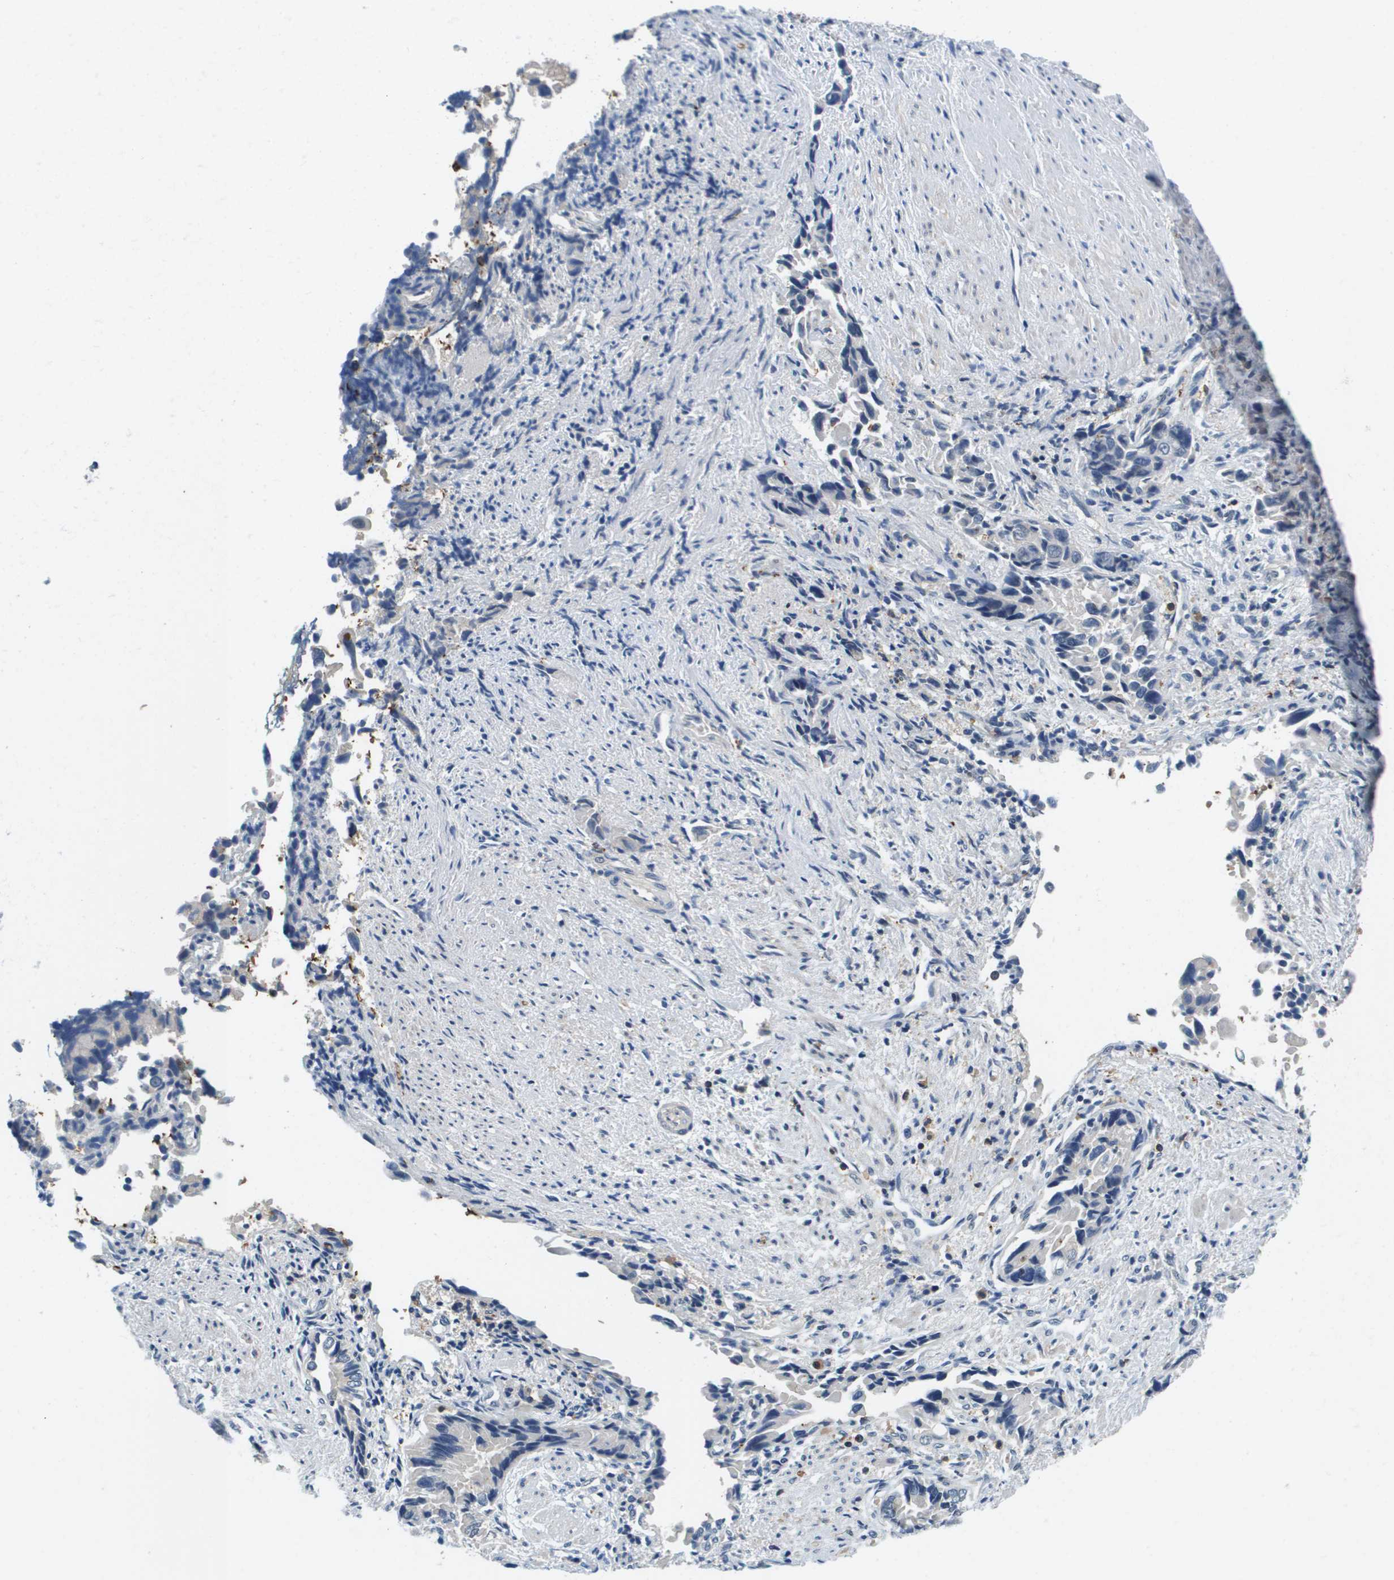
{"staining": {"intensity": "negative", "quantity": "none", "location": "none"}, "tissue": "liver cancer", "cell_type": "Tumor cells", "image_type": "cancer", "snomed": [{"axis": "morphology", "description": "Cholangiocarcinoma"}, {"axis": "topography", "description": "Liver"}], "caption": "Liver cancer was stained to show a protein in brown. There is no significant staining in tumor cells.", "gene": "KCNQ5", "patient": {"sex": "female", "age": 79}}